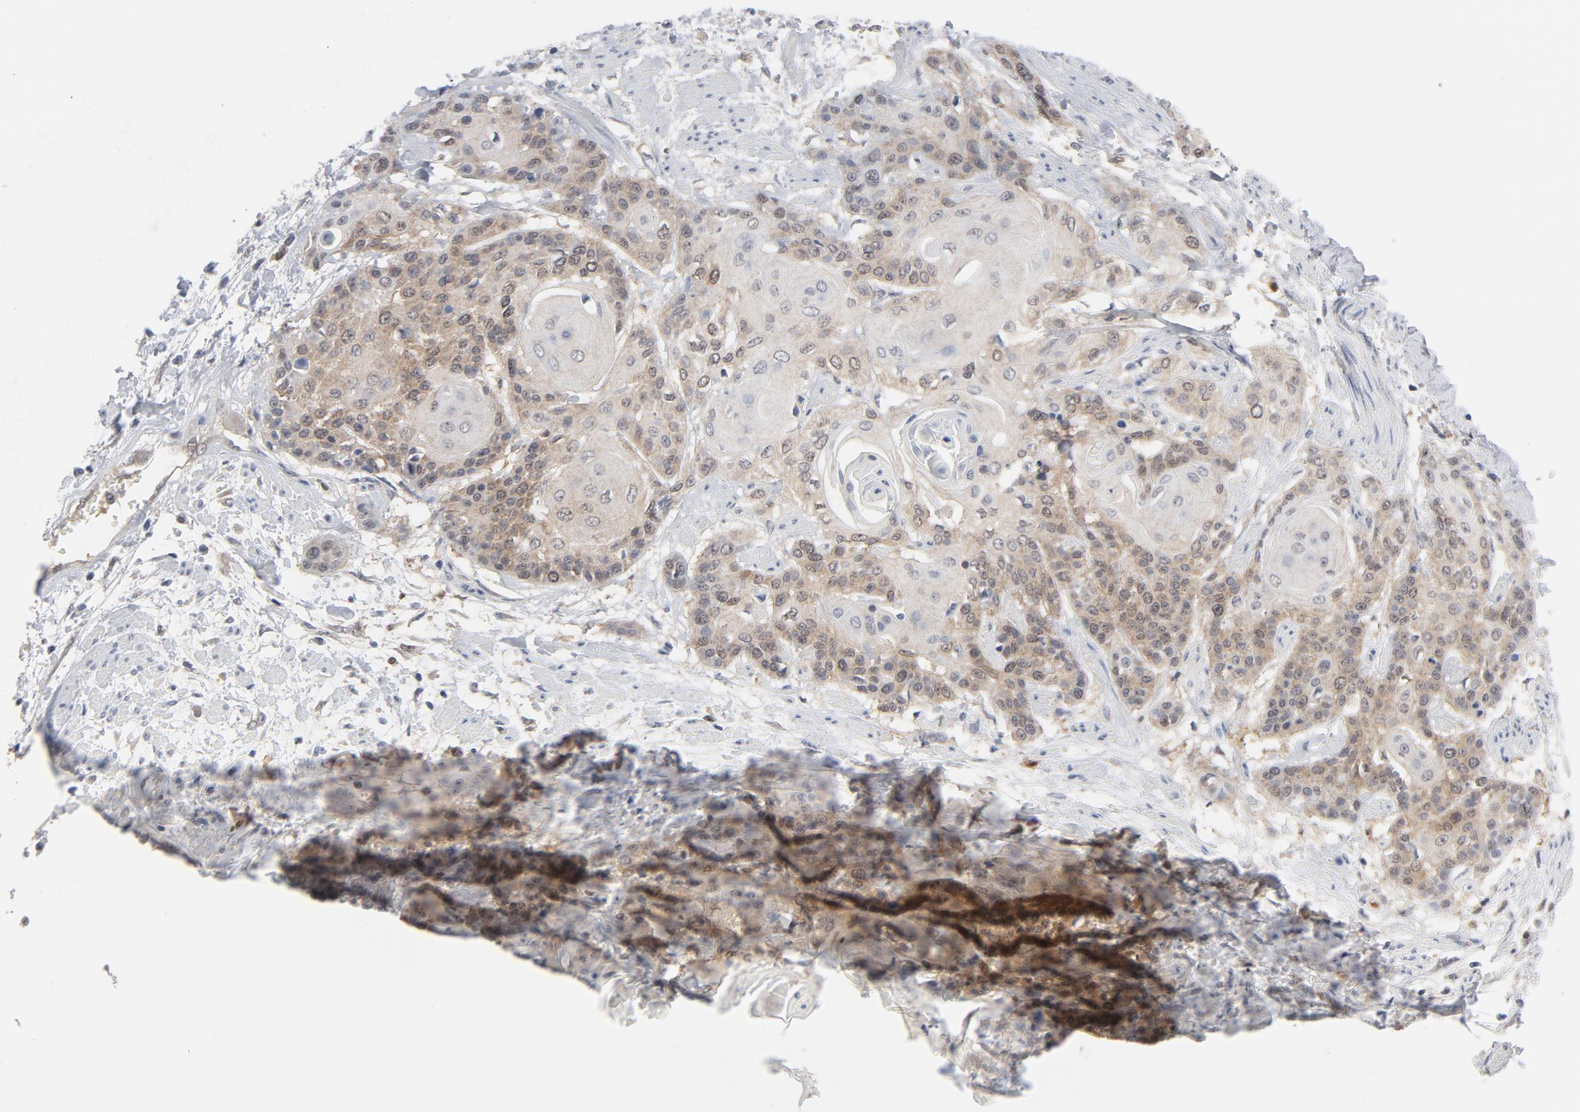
{"staining": {"intensity": "weak", "quantity": ">75%", "location": "cytoplasmic/membranous"}, "tissue": "cervical cancer", "cell_type": "Tumor cells", "image_type": "cancer", "snomed": [{"axis": "morphology", "description": "Squamous cell carcinoma, NOS"}, {"axis": "topography", "description": "Cervix"}], "caption": "About >75% of tumor cells in human cervical cancer demonstrate weak cytoplasmic/membranous protein positivity as visualized by brown immunohistochemical staining.", "gene": "PRDX1", "patient": {"sex": "female", "age": 57}}